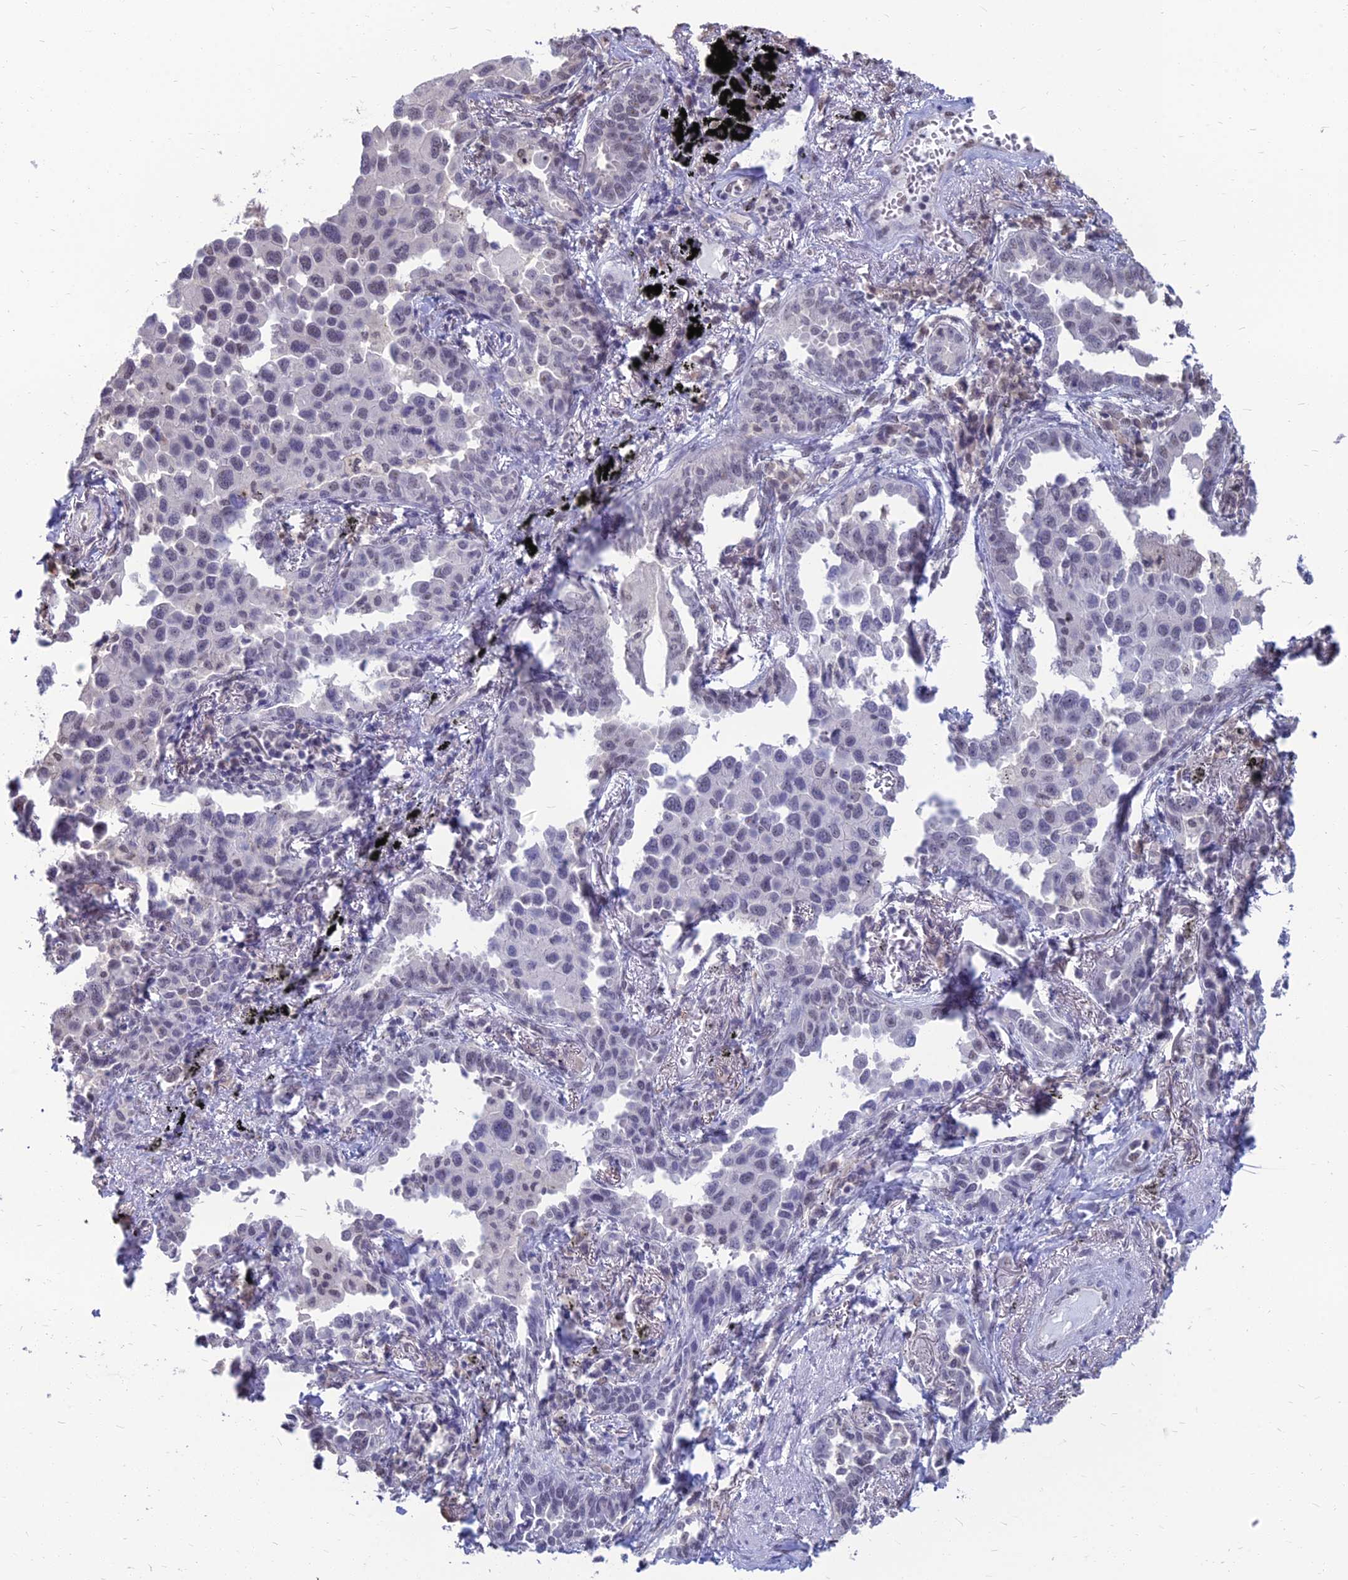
{"staining": {"intensity": "negative", "quantity": "none", "location": "none"}, "tissue": "lung cancer", "cell_type": "Tumor cells", "image_type": "cancer", "snomed": [{"axis": "morphology", "description": "Adenocarcinoma, NOS"}, {"axis": "topography", "description": "Lung"}], "caption": "DAB (3,3'-diaminobenzidine) immunohistochemical staining of human lung cancer (adenocarcinoma) reveals no significant positivity in tumor cells. The staining was performed using DAB (3,3'-diaminobenzidine) to visualize the protein expression in brown, while the nuclei were stained in blue with hematoxylin (Magnification: 20x).", "gene": "SRSF7", "patient": {"sex": "male", "age": 67}}